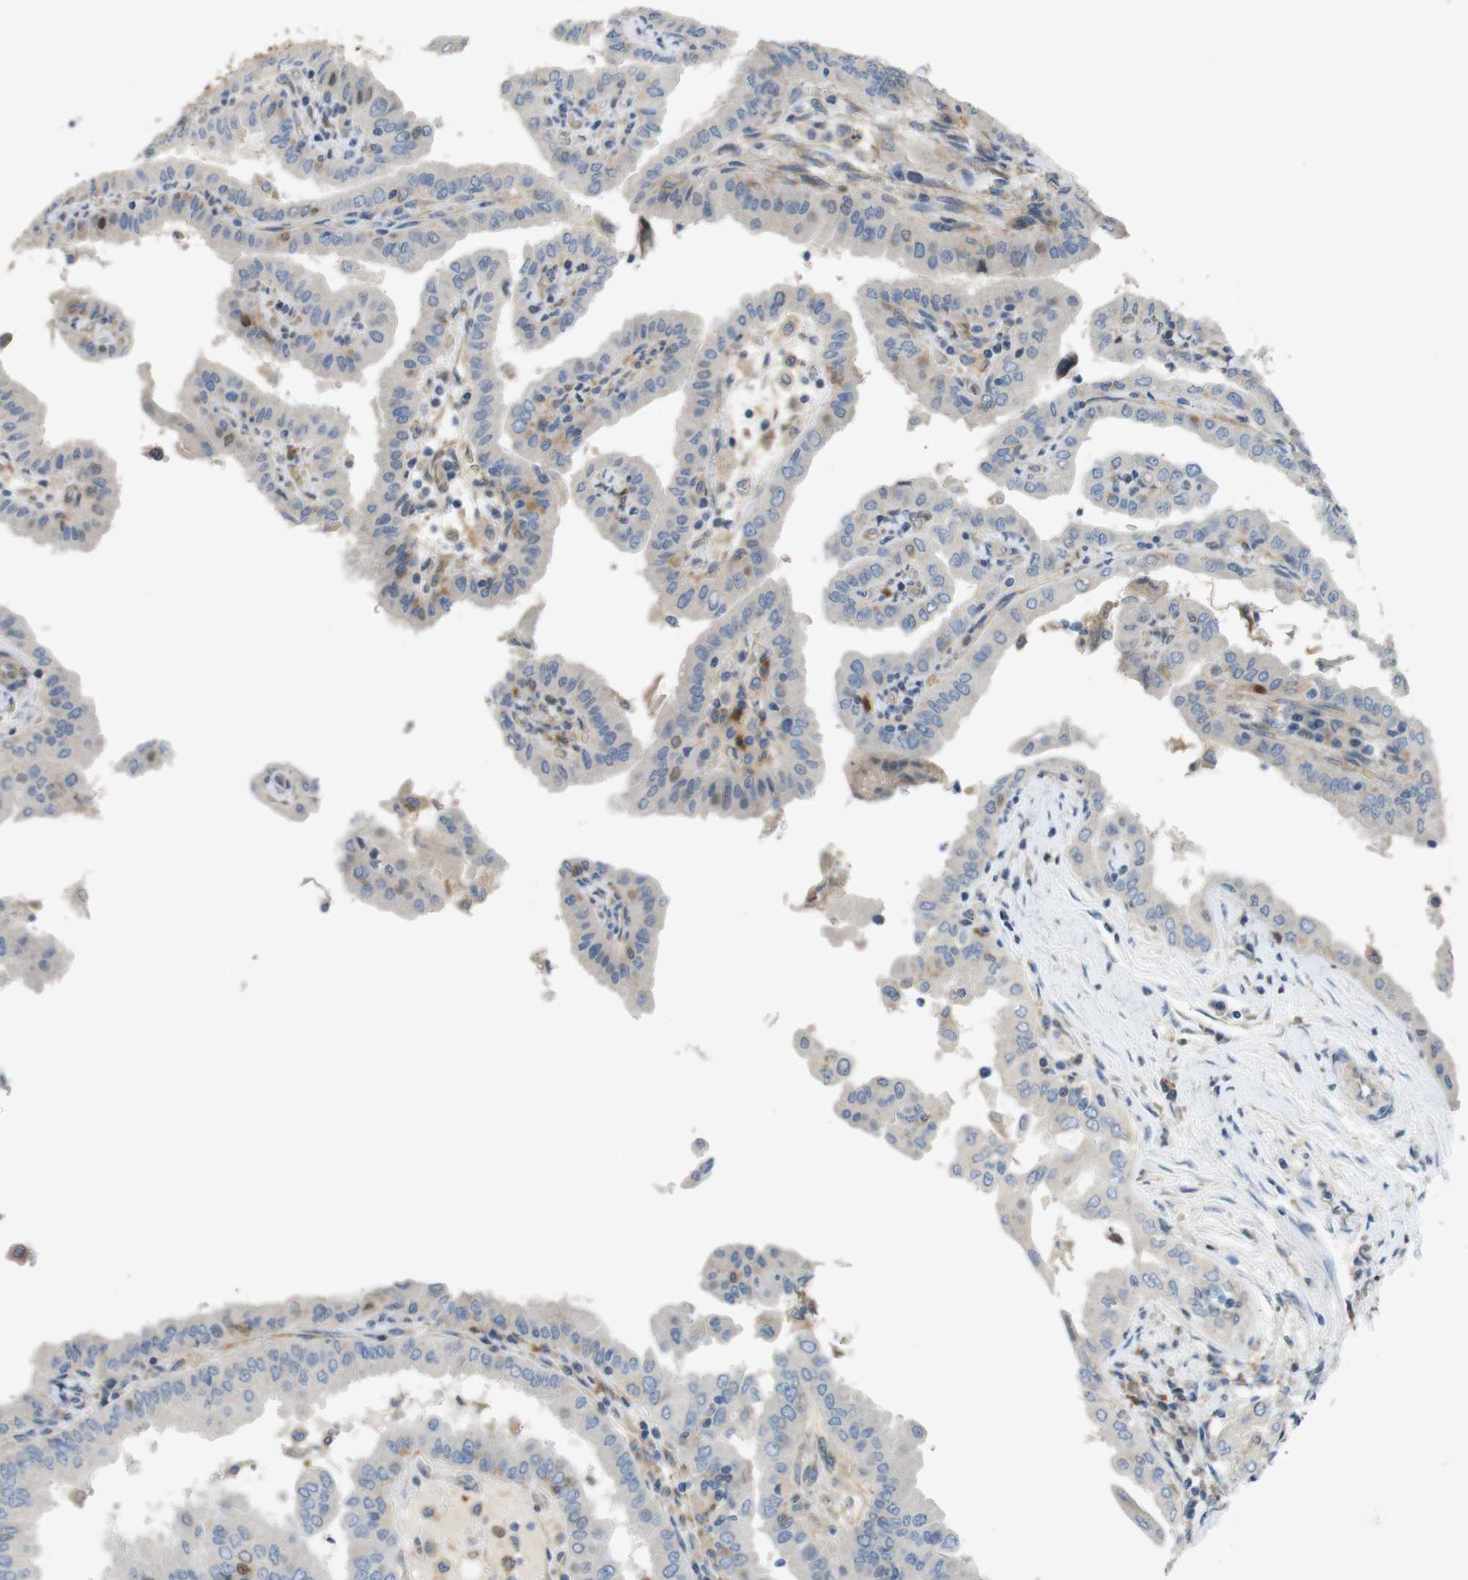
{"staining": {"intensity": "negative", "quantity": "none", "location": "none"}, "tissue": "thyroid cancer", "cell_type": "Tumor cells", "image_type": "cancer", "snomed": [{"axis": "morphology", "description": "Papillary adenocarcinoma, NOS"}, {"axis": "topography", "description": "Thyroid gland"}], "caption": "Tumor cells are negative for protein expression in human thyroid papillary adenocarcinoma.", "gene": "PCDH10", "patient": {"sex": "male", "age": 33}}